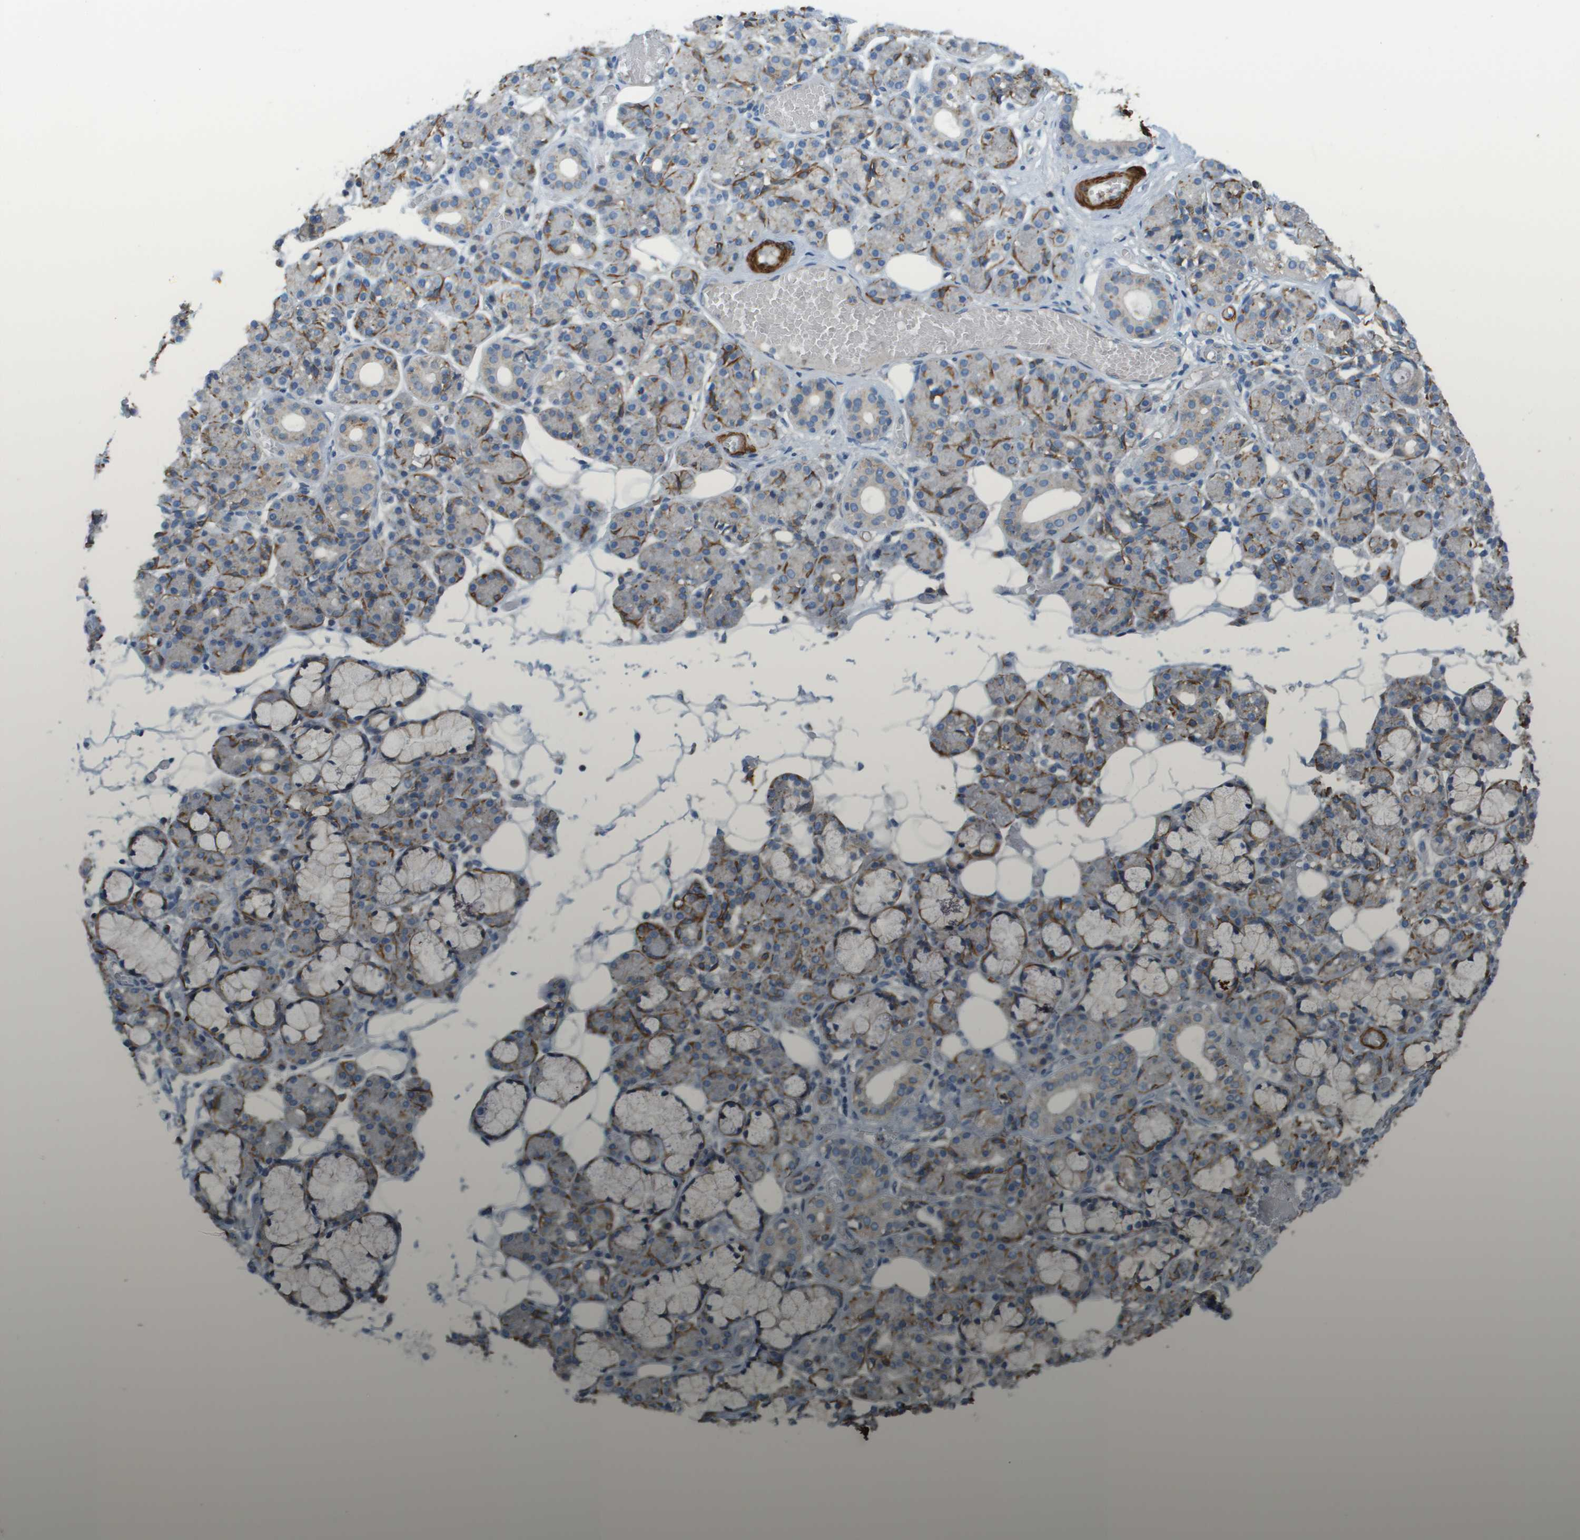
{"staining": {"intensity": "negative", "quantity": "none", "location": "none"}, "tissue": "salivary gland", "cell_type": "Glandular cells", "image_type": "normal", "snomed": [{"axis": "morphology", "description": "Normal tissue, NOS"}, {"axis": "topography", "description": "Salivary gland"}], "caption": "Salivary gland stained for a protein using IHC demonstrates no staining glandular cells.", "gene": "MYH11", "patient": {"sex": "male", "age": 63}}